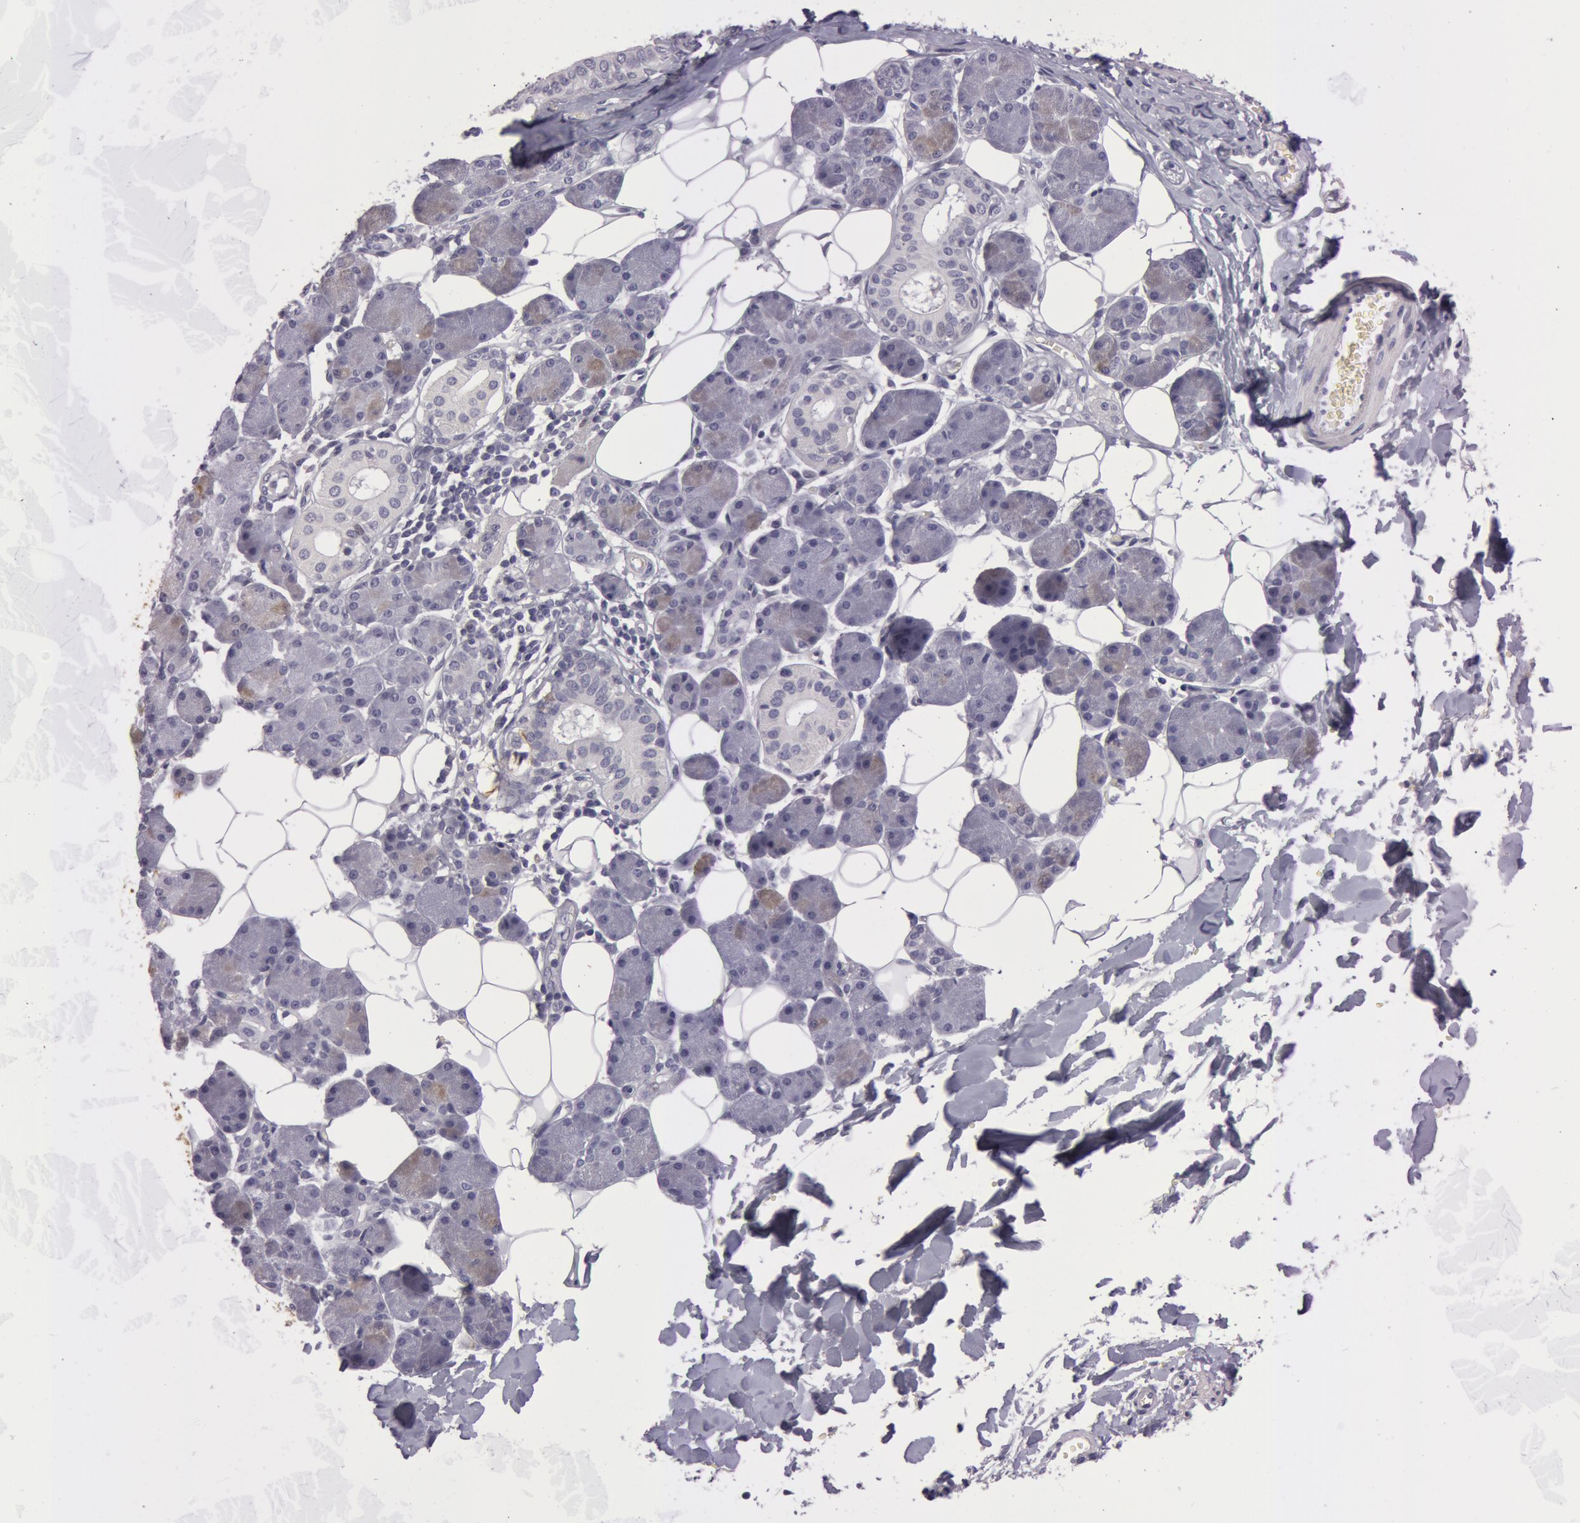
{"staining": {"intensity": "weak", "quantity": "<25%", "location": "cytoplasmic/membranous"}, "tissue": "salivary gland", "cell_type": "Glandular cells", "image_type": "normal", "snomed": [{"axis": "morphology", "description": "Normal tissue, NOS"}, {"axis": "morphology", "description": "Adenoma, NOS"}, {"axis": "topography", "description": "Salivary gland"}], "caption": "The photomicrograph reveals no staining of glandular cells in normal salivary gland.", "gene": "IL1RN", "patient": {"sex": "female", "age": 32}}